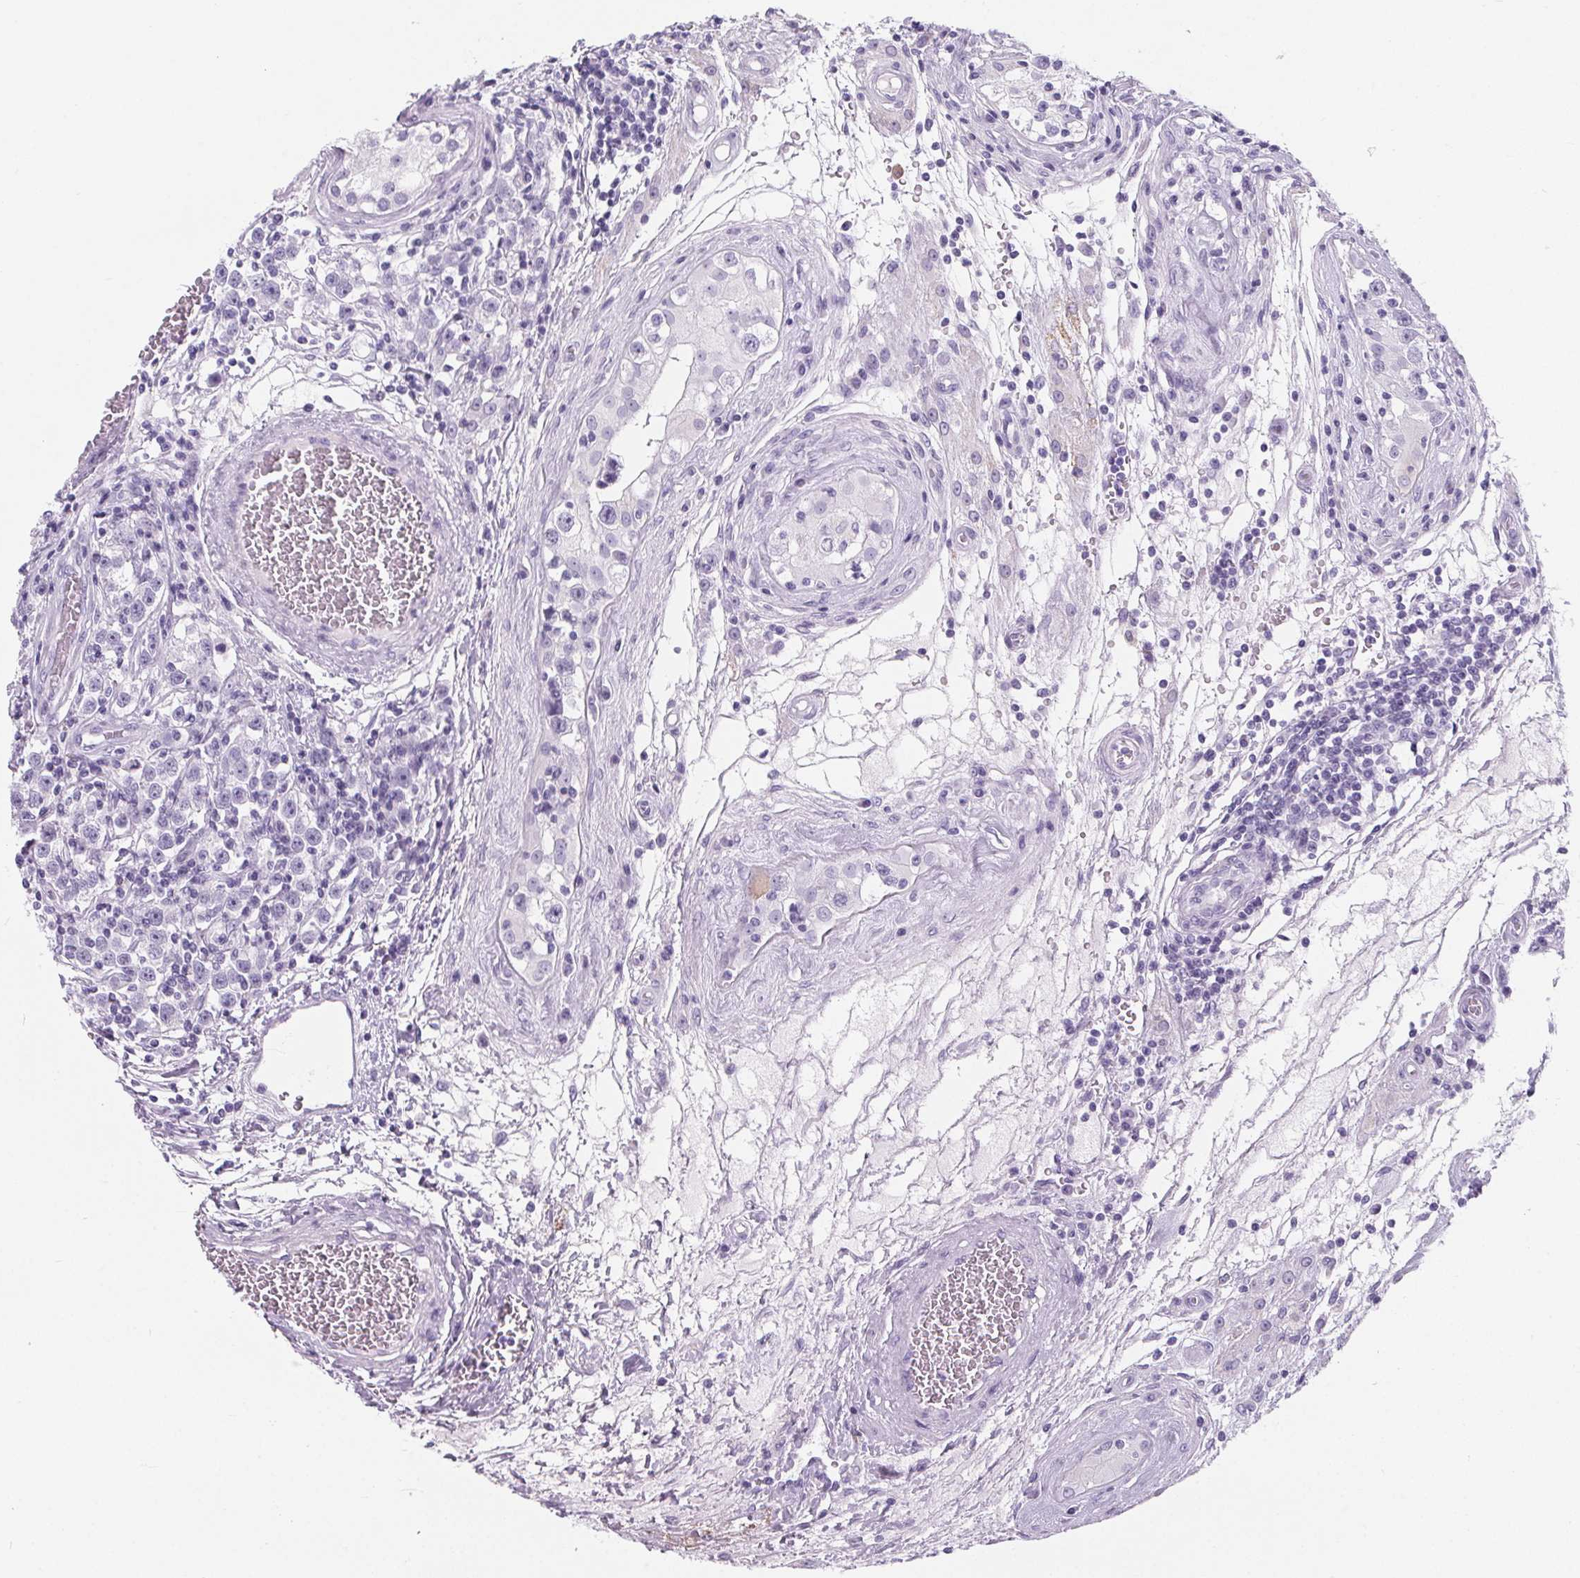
{"staining": {"intensity": "negative", "quantity": "none", "location": "none"}, "tissue": "testis cancer", "cell_type": "Tumor cells", "image_type": "cancer", "snomed": [{"axis": "morphology", "description": "Seminoma, NOS"}, {"axis": "topography", "description": "Testis"}], "caption": "Immunohistochemistry (IHC) image of human testis cancer (seminoma) stained for a protein (brown), which shows no staining in tumor cells.", "gene": "ADRB1", "patient": {"sex": "male", "age": 31}}